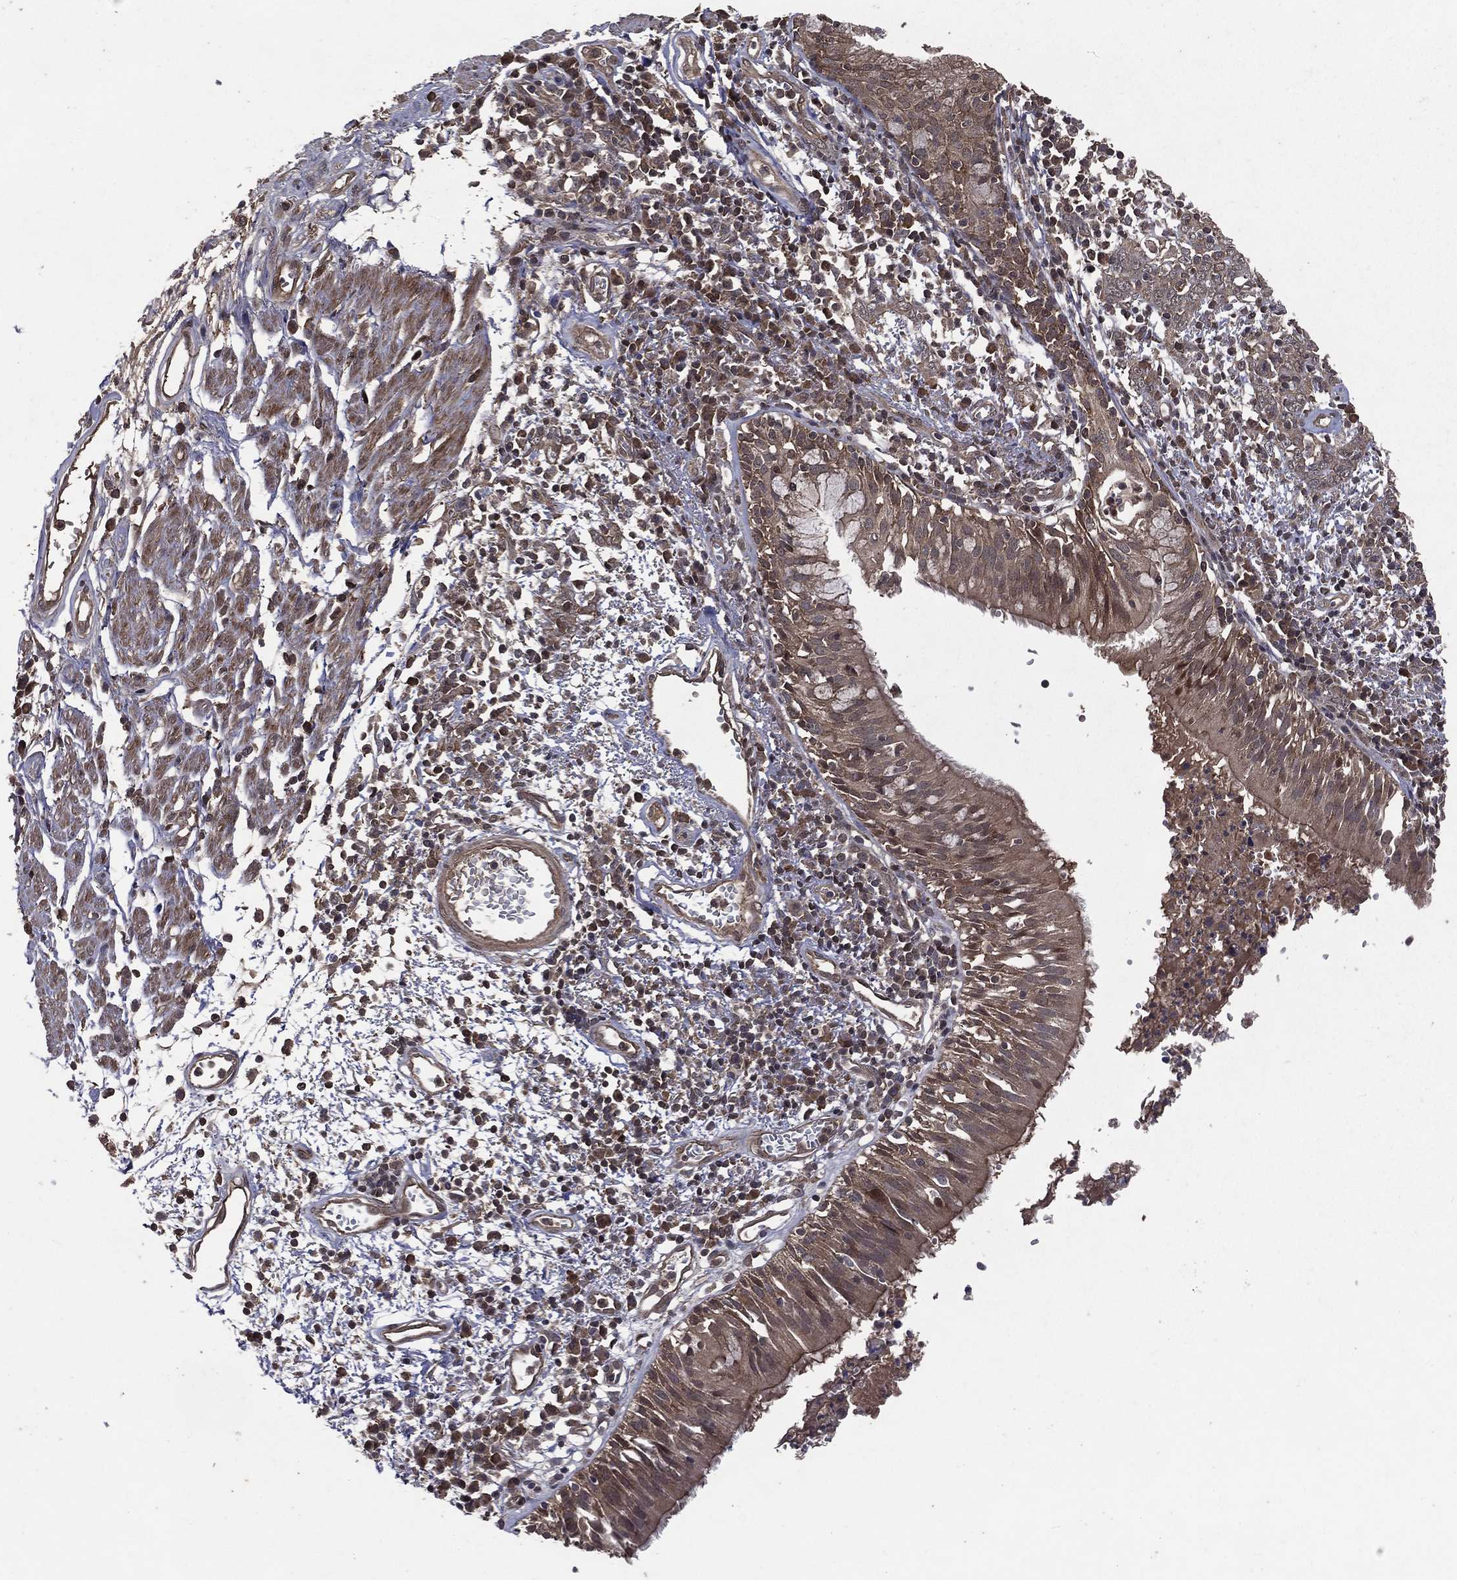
{"staining": {"intensity": "moderate", "quantity": "25%-75%", "location": "cytoplasmic/membranous"}, "tissue": "bronchus", "cell_type": "Respiratory epithelial cells", "image_type": "normal", "snomed": [{"axis": "morphology", "description": "Normal tissue, NOS"}, {"axis": "morphology", "description": "Squamous cell carcinoma, NOS"}, {"axis": "topography", "description": "Cartilage tissue"}, {"axis": "topography", "description": "Bronchus"}, {"axis": "topography", "description": "Lung"}], "caption": "Bronchus stained for a protein (brown) reveals moderate cytoplasmic/membranous positive staining in about 25%-75% of respiratory epithelial cells.", "gene": "FGD1", "patient": {"sex": "male", "age": 66}}